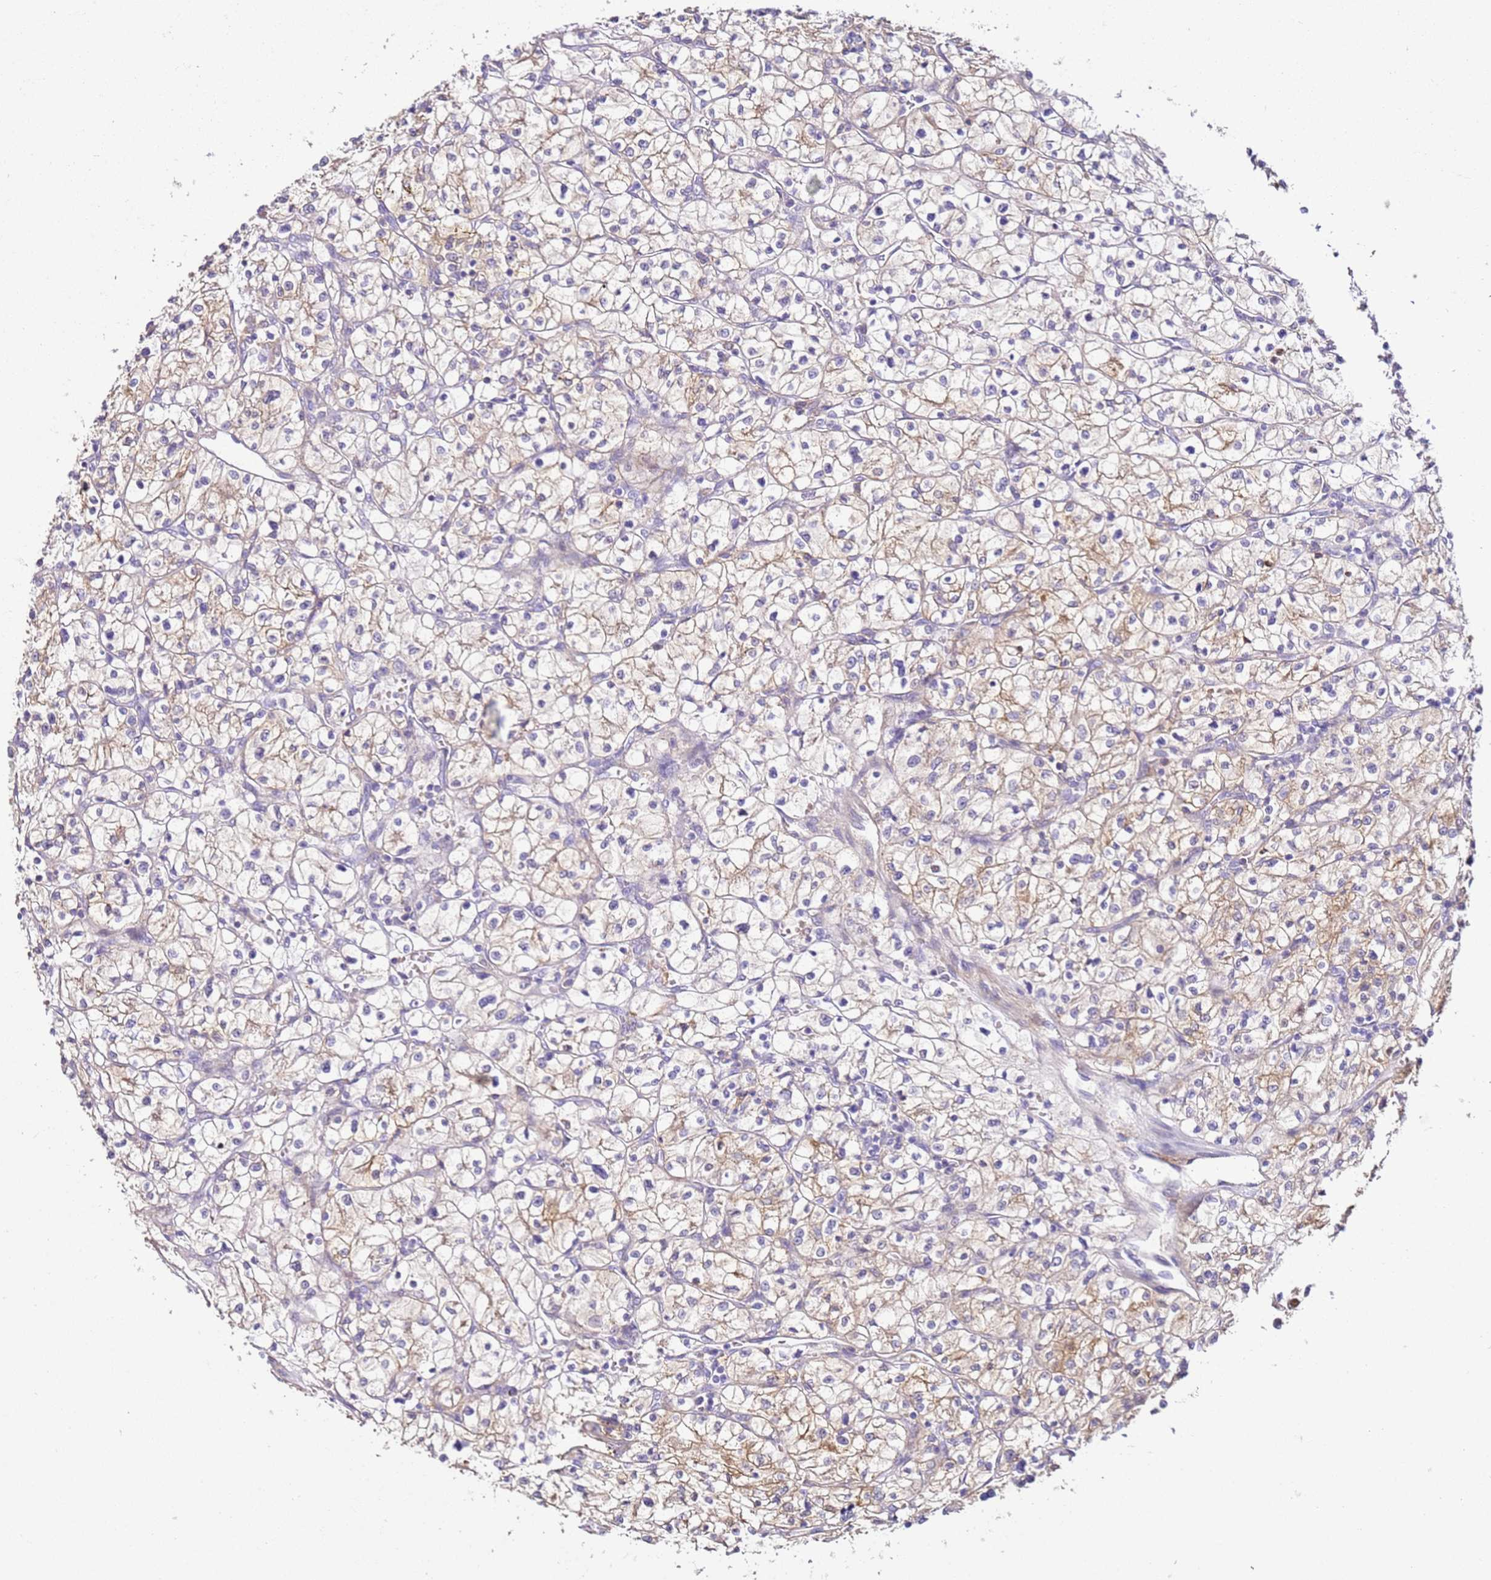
{"staining": {"intensity": "weak", "quantity": ">75%", "location": "cytoplasmic/membranous"}, "tissue": "renal cancer", "cell_type": "Tumor cells", "image_type": "cancer", "snomed": [{"axis": "morphology", "description": "Adenocarcinoma, NOS"}, {"axis": "topography", "description": "Kidney"}], "caption": "DAB immunohistochemical staining of renal cancer demonstrates weak cytoplasmic/membranous protein staining in approximately >75% of tumor cells.", "gene": "HGD", "patient": {"sex": "female", "age": 64}}